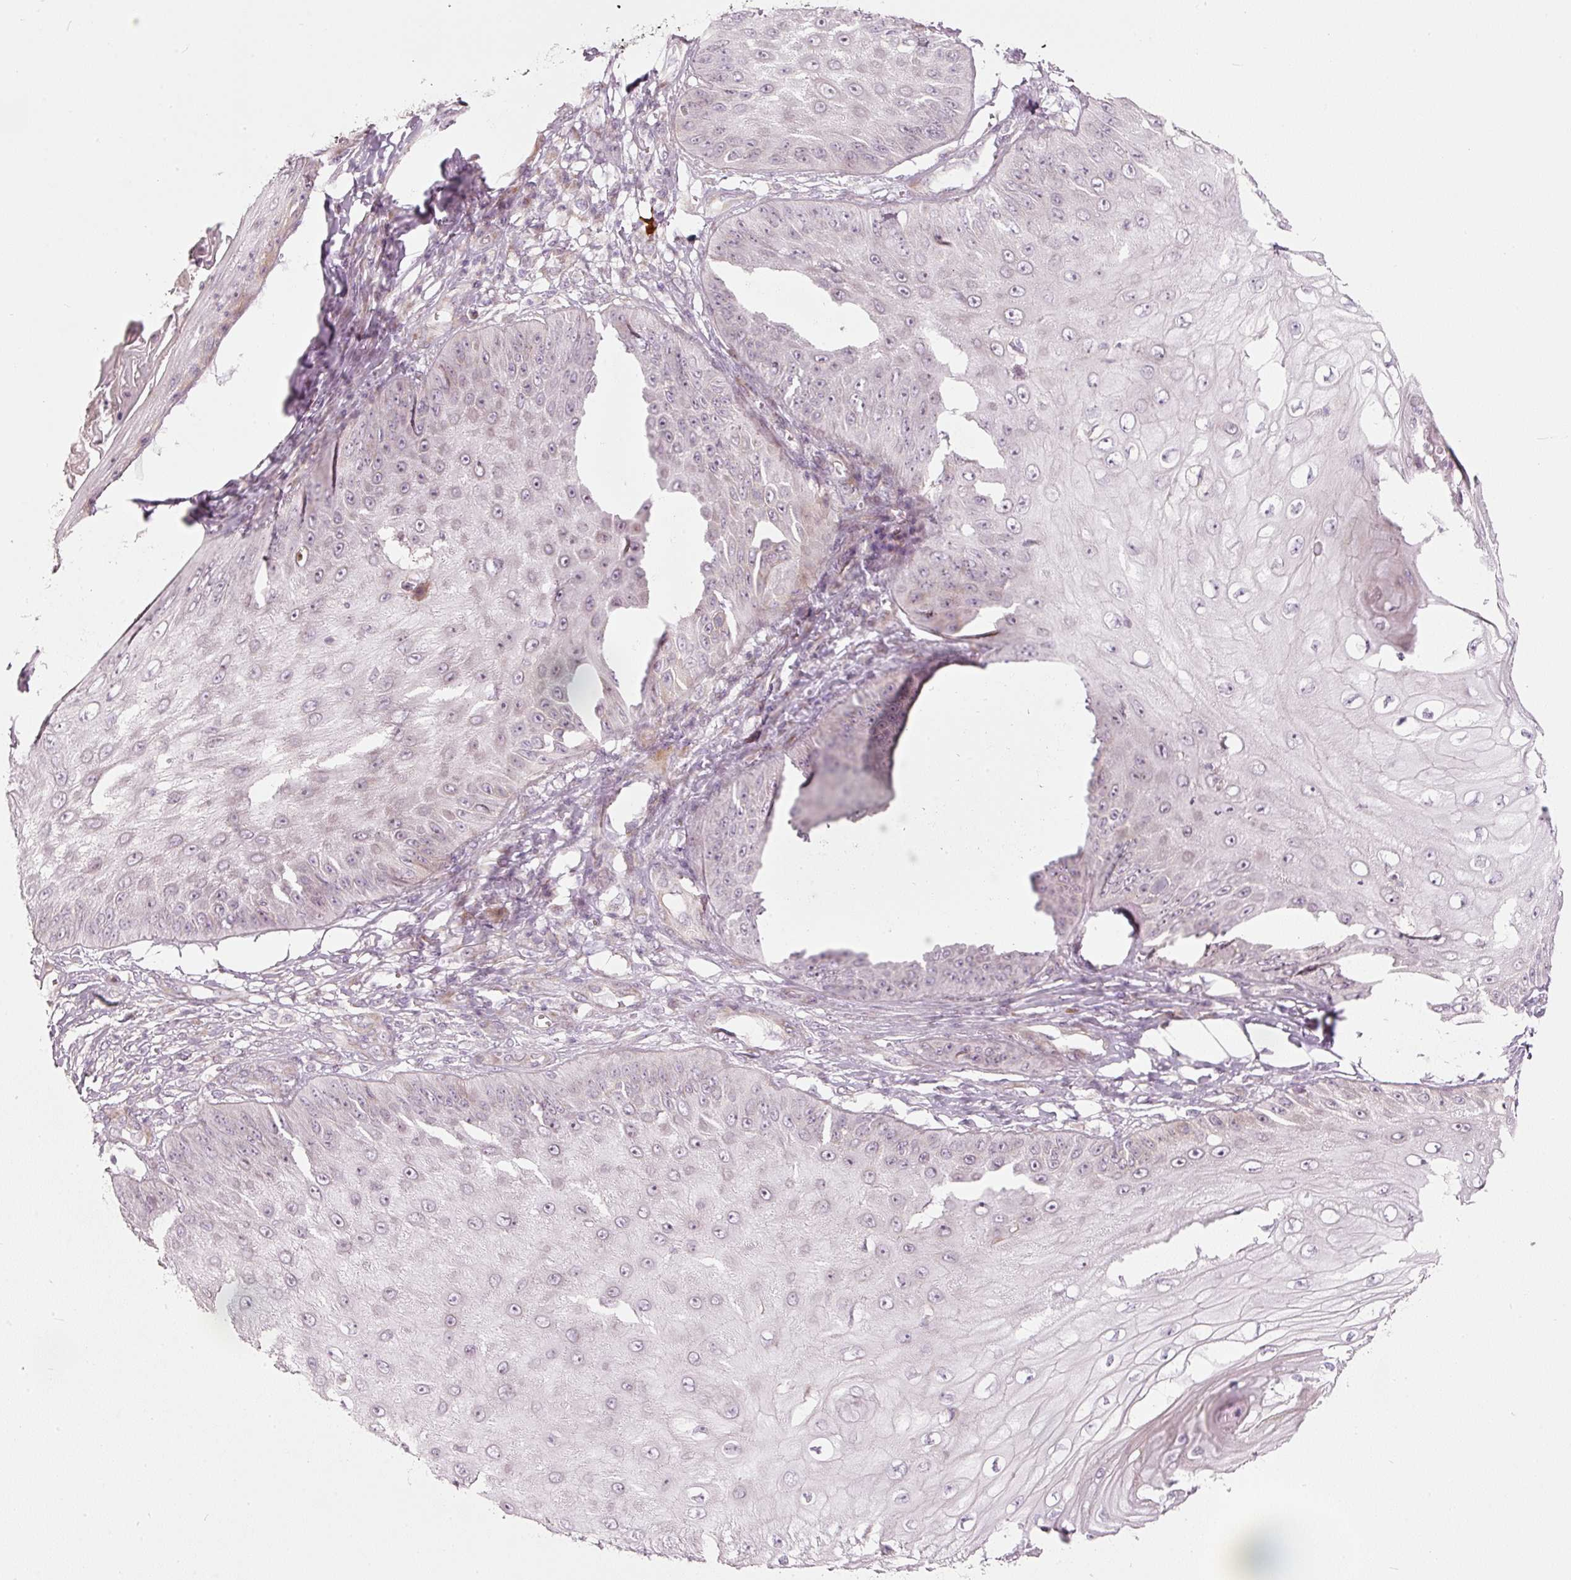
{"staining": {"intensity": "negative", "quantity": "none", "location": "none"}, "tissue": "skin cancer", "cell_type": "Tumor cells", "image_type": "cancer", "snomed": [{"axis": "morphology", "description": "Squamous cell carcinoma, NOS"}, {"axis": "topography", "description": "Skin"}], "caption": "Immunohistochemistry photomicrograph of skin squamous cell carcinoma stained for a protein (brown), which shows no positivity in tumor cells. Brightfield microscopy of immunohistochemistry (IHC) stained with DAB (brown) and hematoxylin (blue), captured at high magnification.", "gene": "SLC20A1", "patient": {"sex": "male", "age": 70}}